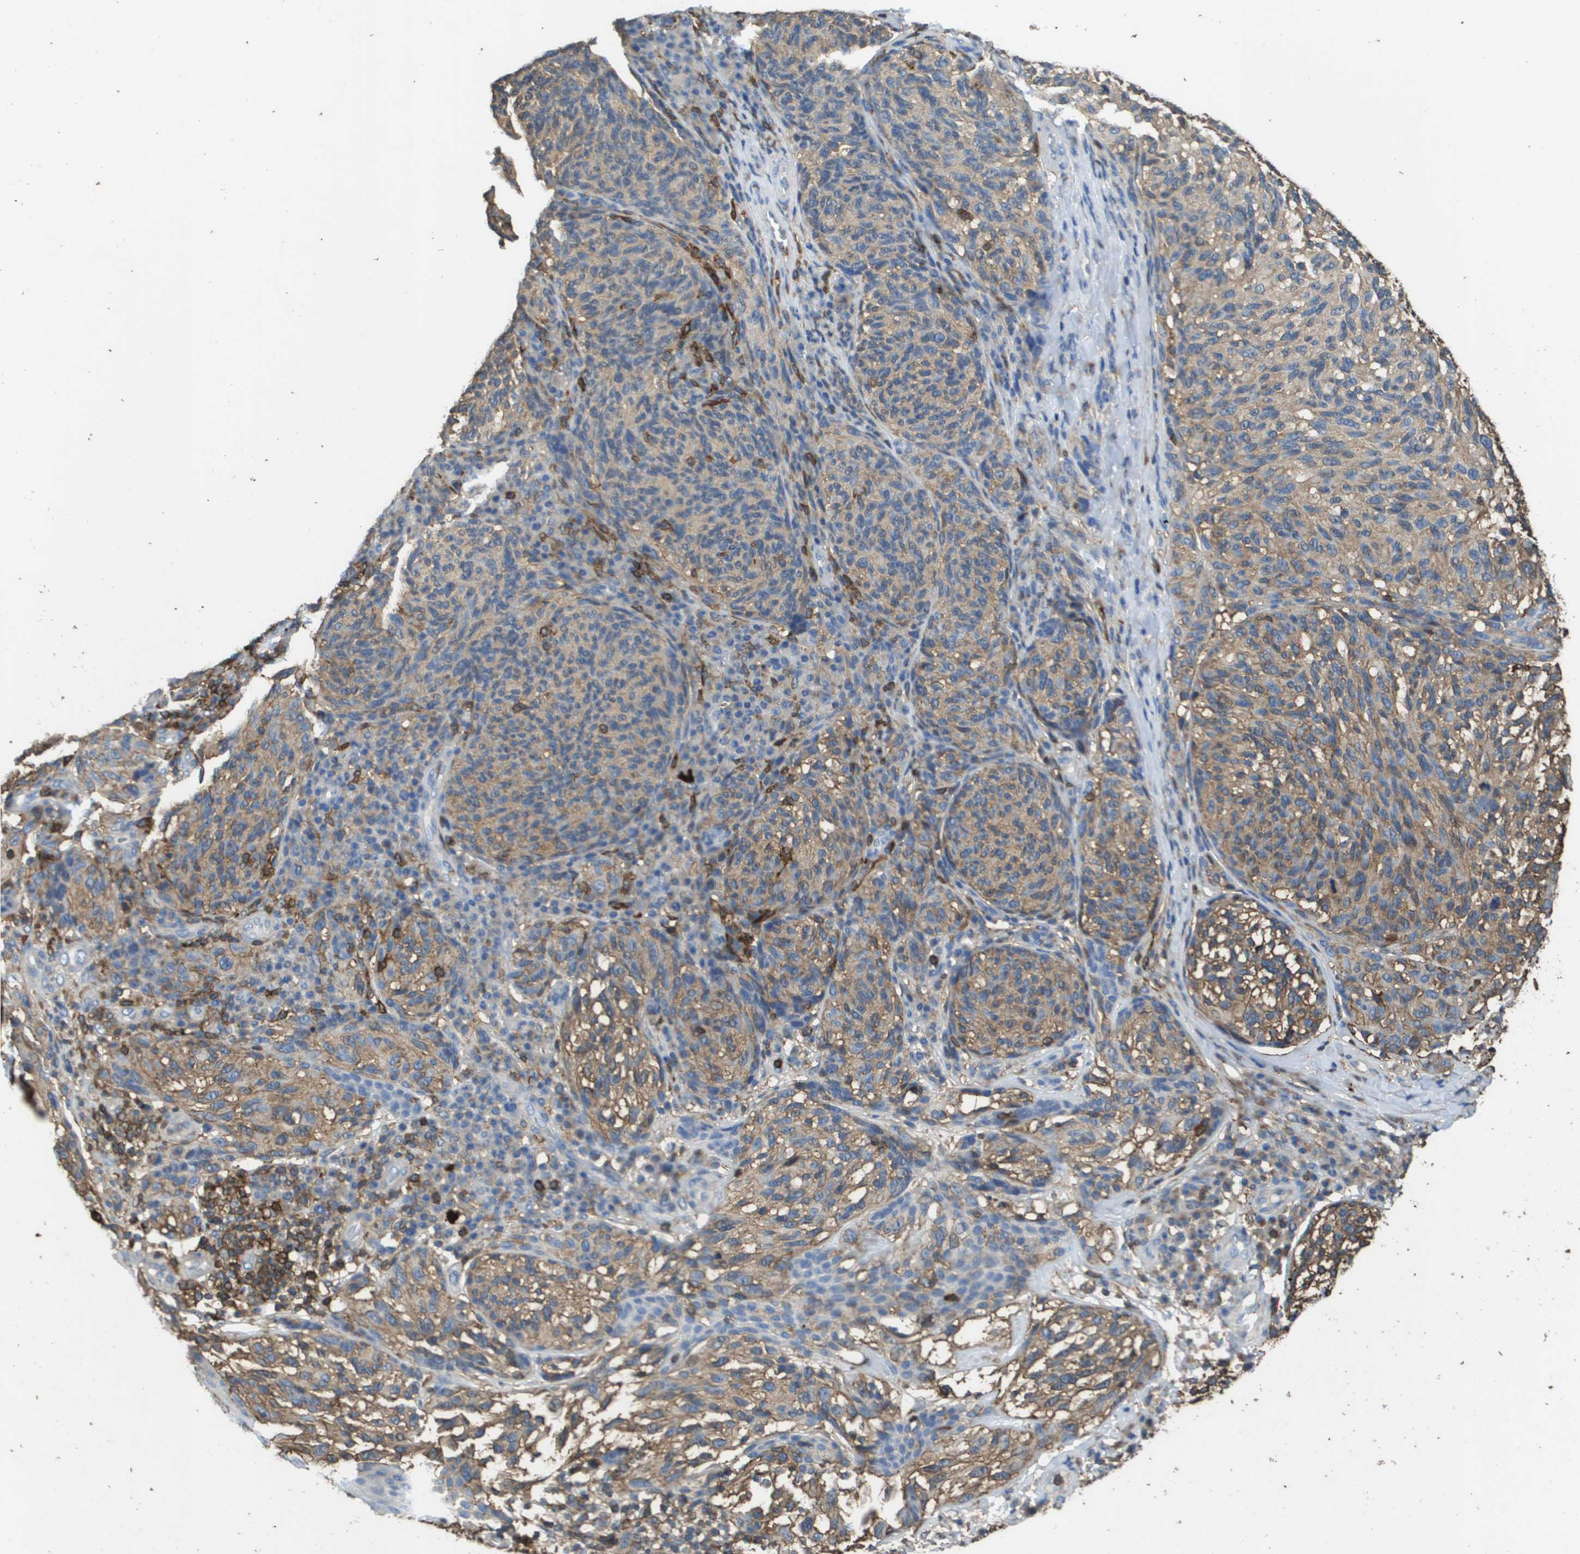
{"staining": {"intensity": "moderate", "quantity": ">75%", "location": "cytoplasmic/membranous"}, "tissue": "melanoma", "cell_type": "Tumor cells", "image_type": "cancer", "snomed": [{"axis": "morphology", "description": "Malignant melanoma, NOS"}, {"axis": "topography", "description": "Skin"}], "caption": "A brown stain highlights moderate cytoplasmic/membranous positivity of a protein in melanoma tumor cells. (Brightfield microscopy of DAB IHC at high magnification).", "gene": "PASK", "patient": {"sex": "female", "age": 73}}